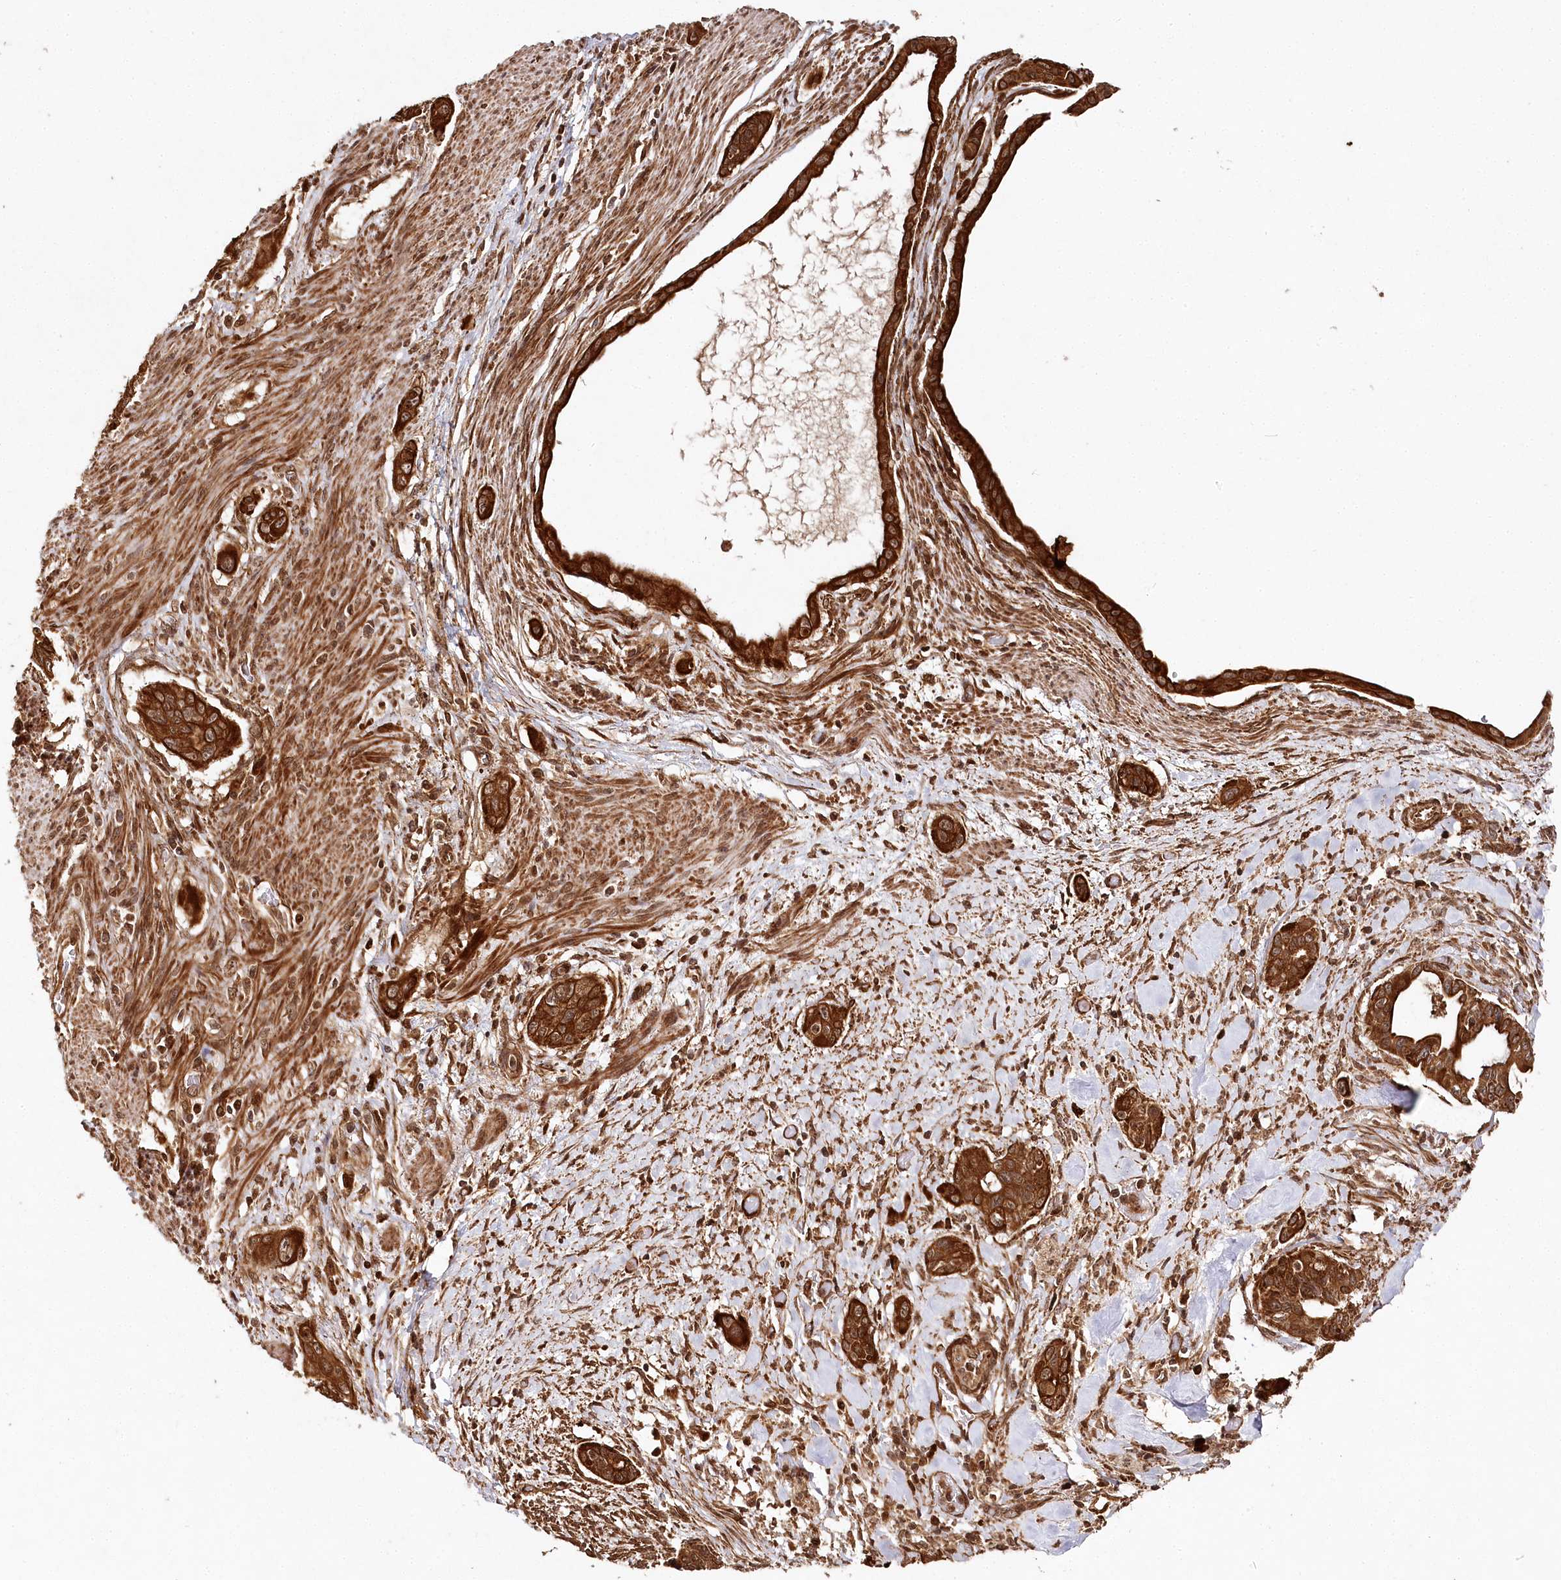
{"staining": {"intensity": "strong", "quantity": ">75%", "location": "cytoplasmic/membranous,nuclear"}, "tissue": "pancreatic cancer", "cell_type": "Tumor cells", "image_type": "cancer", "snomed": [{"axis": "morphology", "description": "Adenocarcinoma, NOS"}, {"axis": "topography", "description": "Pancreas"}], "caption": "DAB immunohistochemical staining of human pancreatic cancer shows strong cytoplasmic/membranous and nuclear protein staining in about >75% of tumor cells.", "gene": "ULK2", "patient": {"sex": "male", "age": 77}}